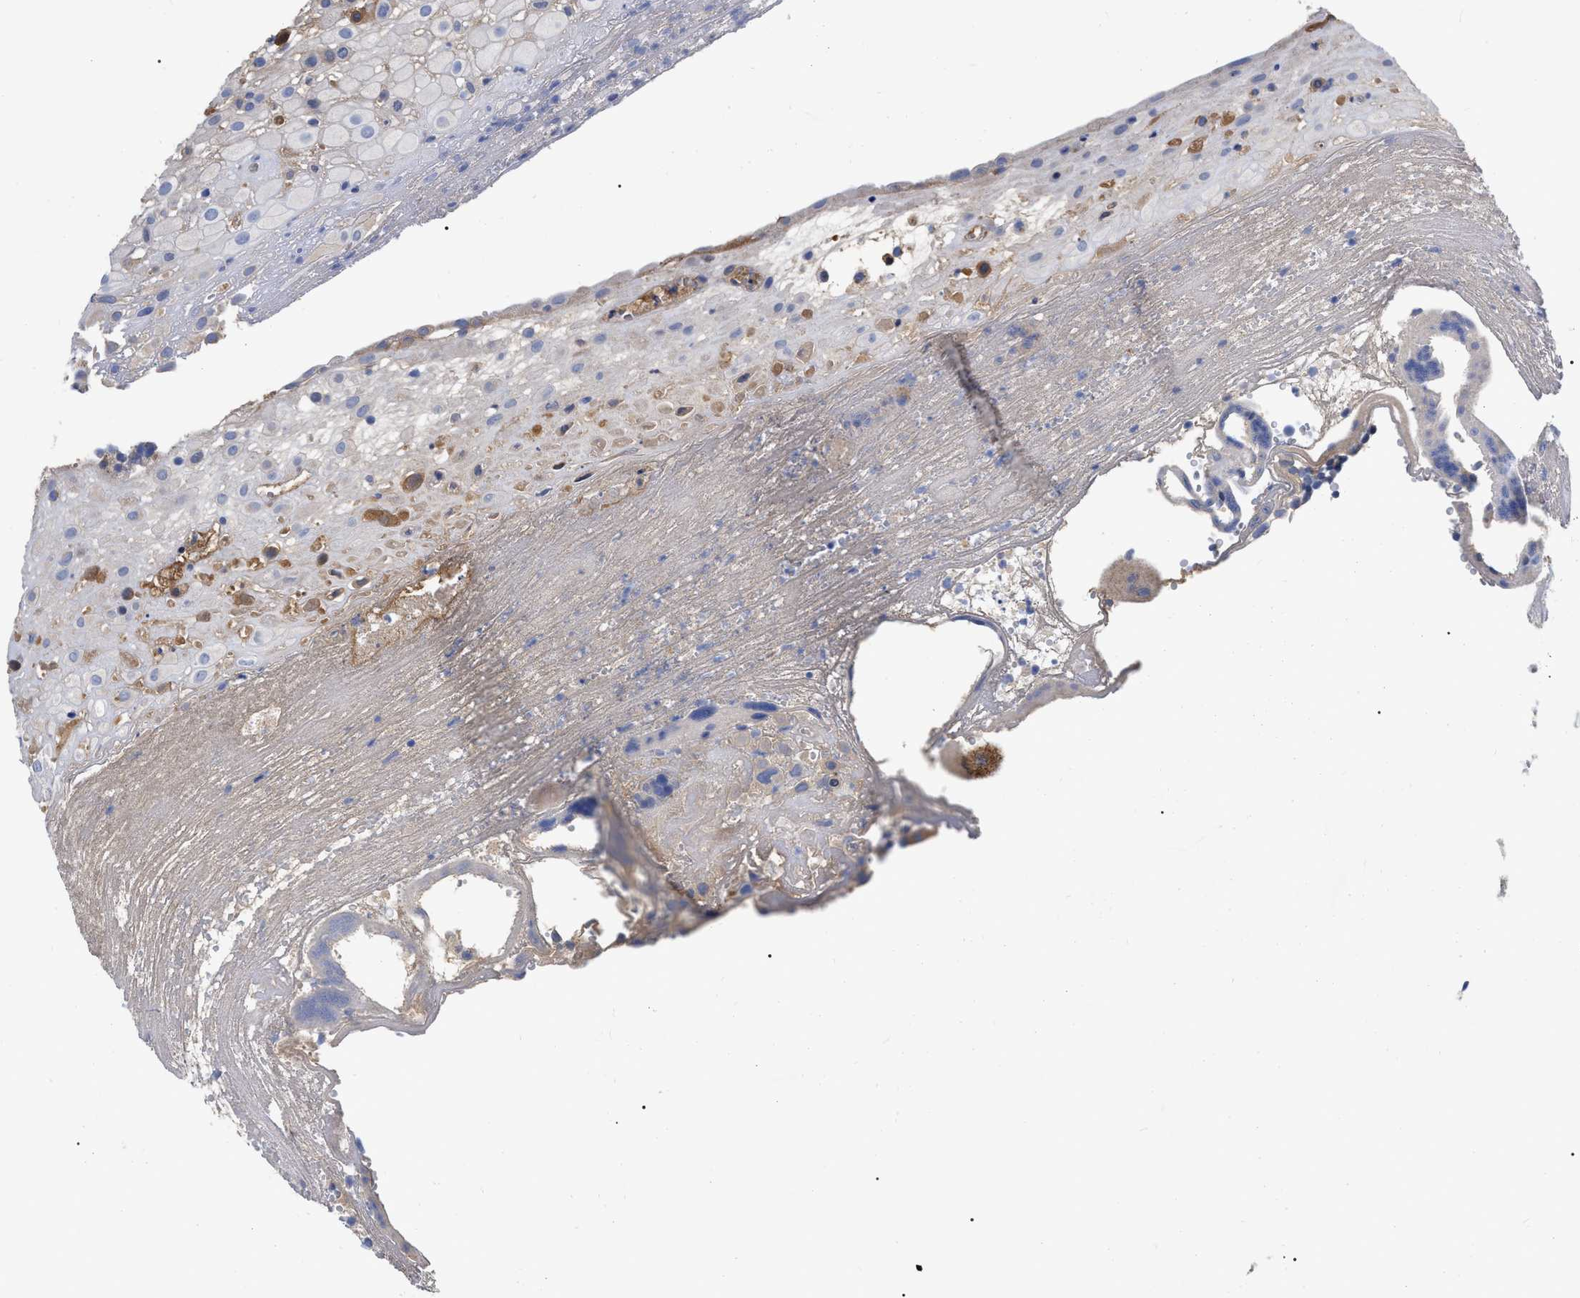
{"staining": {"intensity": "negative", "quantity": "none", "location": "none"}, "tissue": "placenta", "cell_type": "Decidual cells", "image_type": "normal", "snomed": [{"axis": "morphology", "description": "Normal tissue, NOS"}, {"axis": "topography", "description": "Placenta"}], "caption": "Immunohistochemistry (IHC) micrograph of unremarkable placenta: human placenta stained with DAB reveals no significant protein positivity in decidual cells. (DAB immunohistochemistry (IHC) visualized using brightfield microscopy, high magnification).", "gene": "IGHV5", "patient": {"sex": "female", "age": 18}}